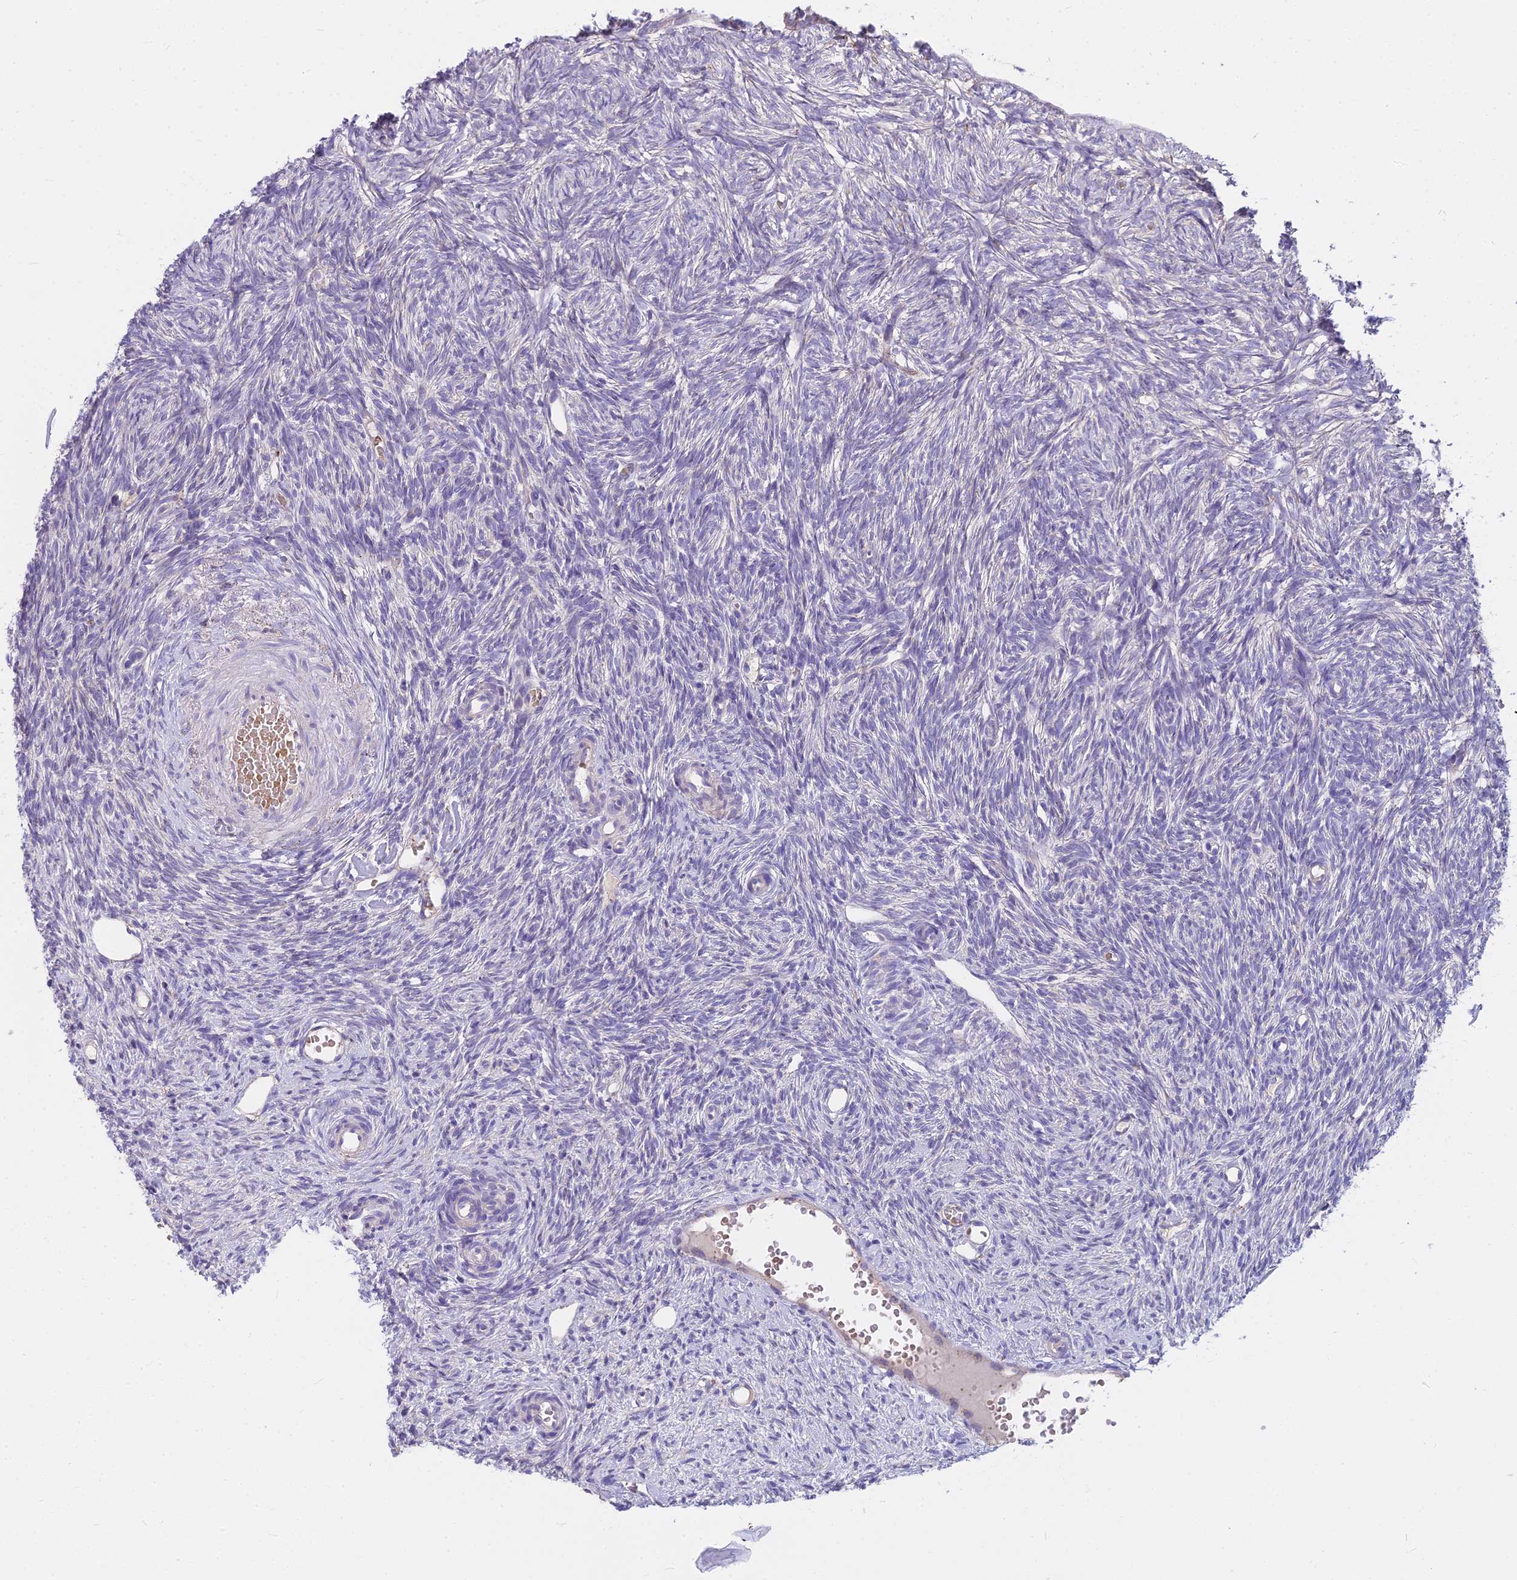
{"staining": {"intensity": "negative", "quantity": "none", "location": "none"}, "tissue": "ovary", "cell_type": "Ovarian stroma cells", "image_type": "normal", "snomed": [{"axis": "morphology", "description": "Normal tissue, NOS"}, {"axis": "topography", "description": "Ovary"}], "caption": "Immunohistochemistry of normal ovary demonstrates no positivity in ovarian stroma cells.", "gene": "FRMPD1", "patient": {"sex": "female", "age": 51}}